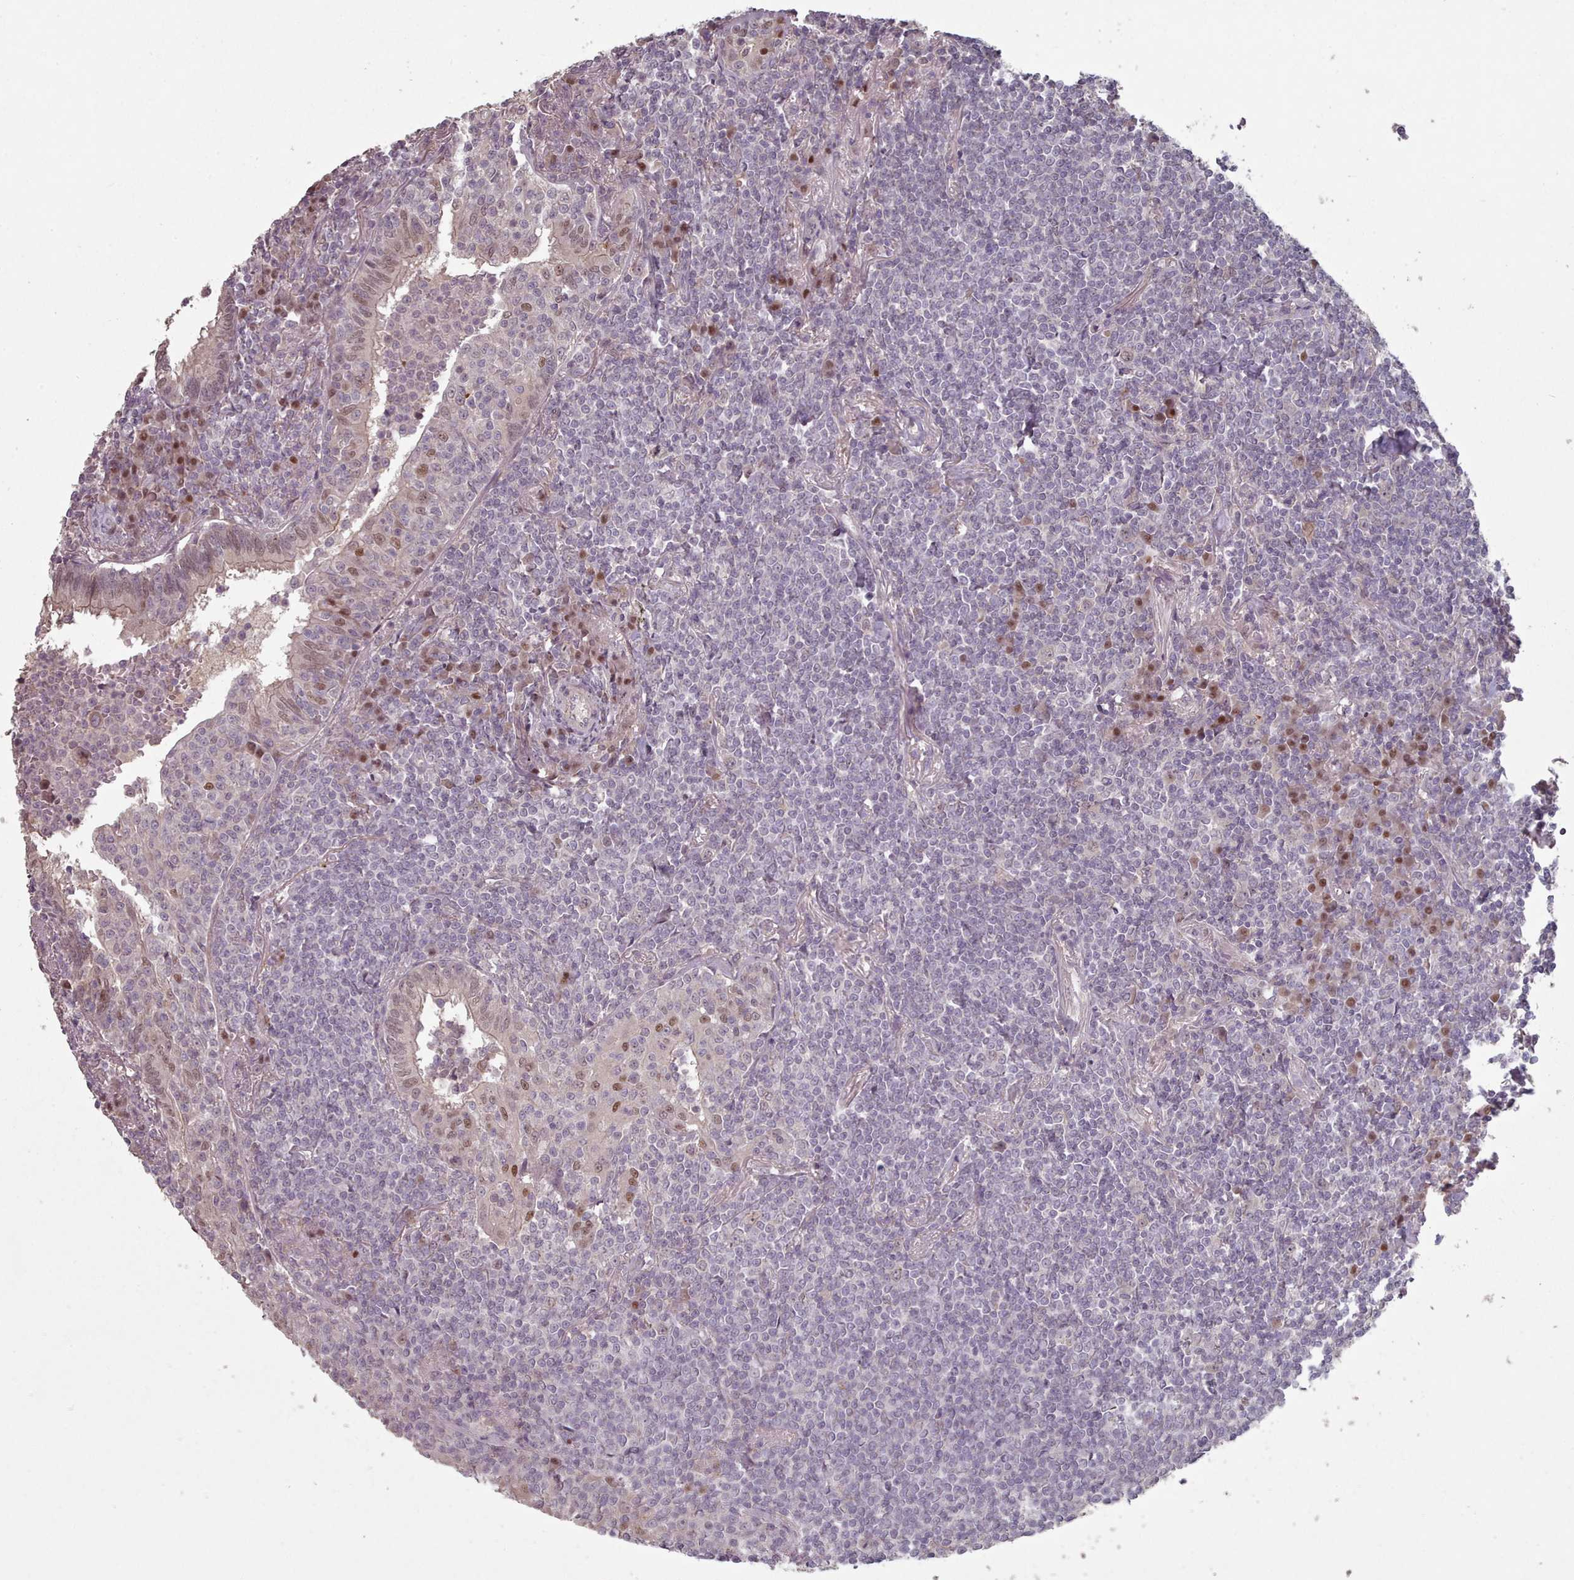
{"staining": {"intensity": "negative", "quantity": "none", "location": "none"}, "tissue": "lymphoma", "cell_type": "Tumor cells", "image_type": "cancer", "snomed": [{"axis": "morphology", "description": "Malignant lymphoma, non-Hodgkin's type, Low grade"}, {"axis": "topography", "description": "Lung"}], "caption": "This is an immunohistochemistry (IHC) histopathology image of human low-grade malignant lymphoma, non-Hodgkin's type. There is no expression in tumor cells.", "gene": "ERCC6L", "patient": {"sex": "female", "age": 71}}